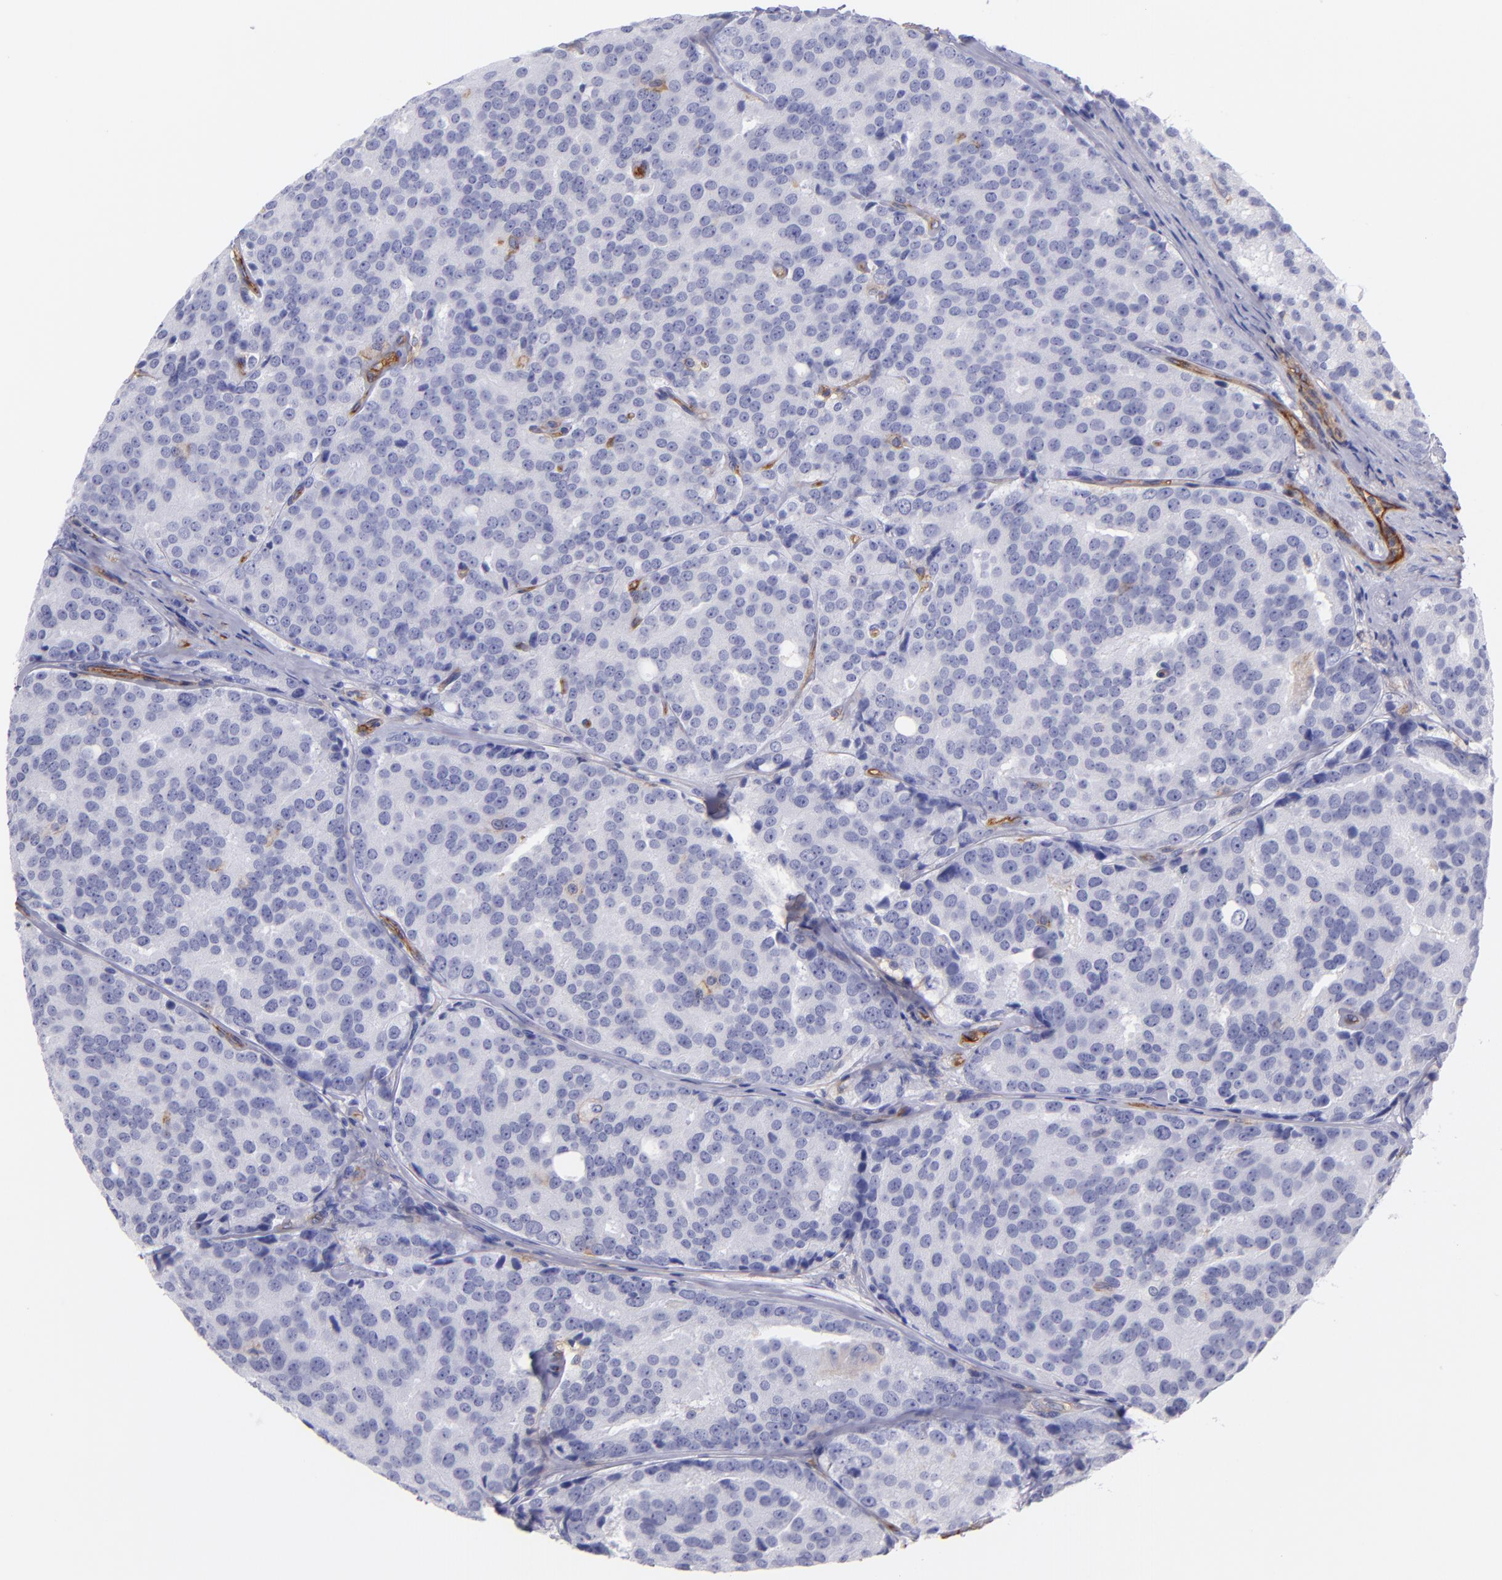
{"staining": {"intensity": "negative", "quantity": "none", "location": "none"}, "tissue": "prostate cancer", "cell_type": "Tumor cells", "image_type": "cancer", "snomed": [{"axis": "morphology", "description": "Adenocarcinoma, High grade"}, {"axis": "topography", "description": "Prostate"}], "caption": "Image shows no protein staining in tumor cells of adenocarcinoma (high-grade) (prostate) tissue. Nuclei are stained in blue.", "gene": "ENTPD1", "patient": {"sex": "male", "age": 64}}